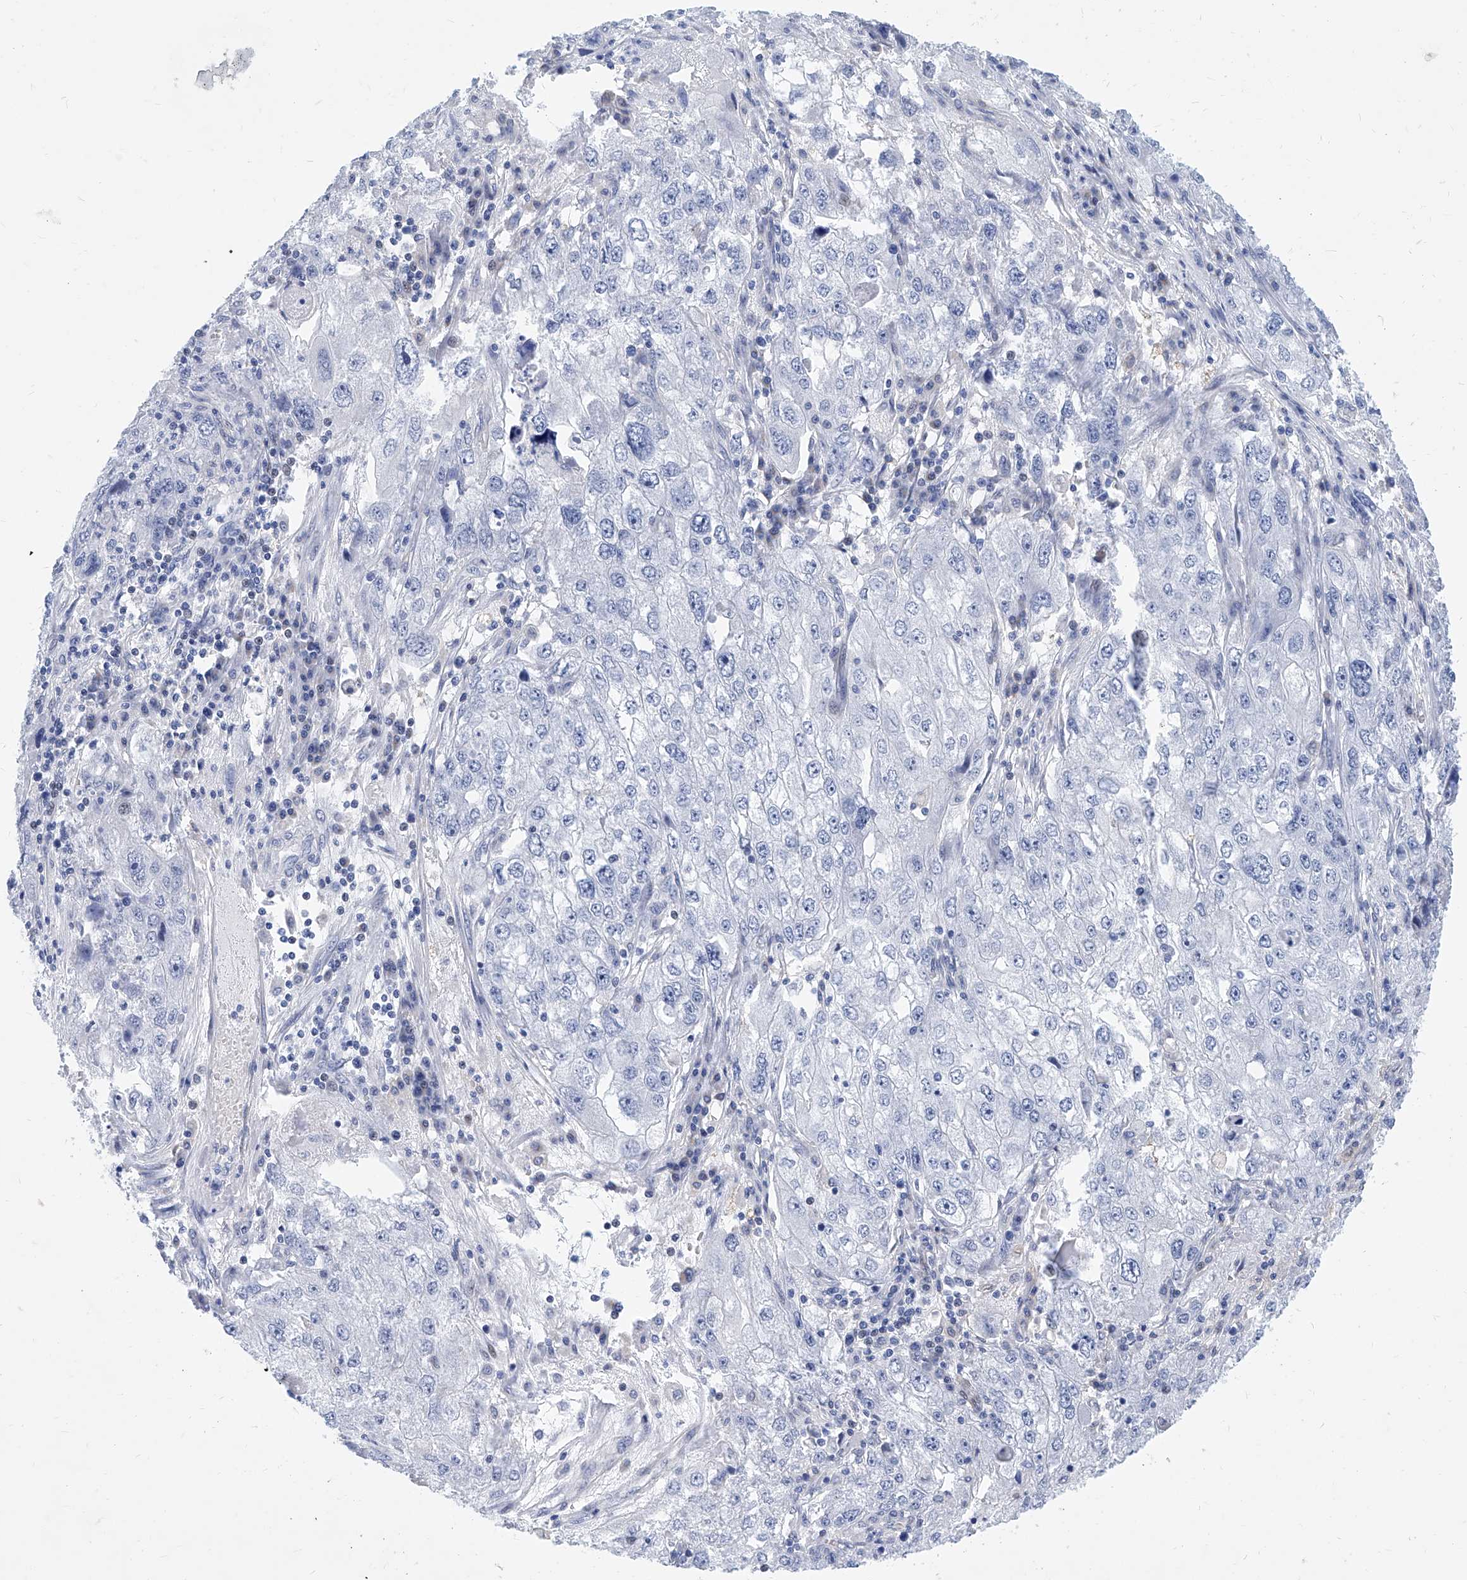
{"staining": {"intensity": "negative", "quantity": "none", "location": "none"}, "tissue": "endometrial cancer", "cell_type": "Tumor cells", "image_type": "cancer", "snomed": [{"axis": "morphology", "description": "Adenocarcinoma, NOS"}, {"axis": "topography", "description": "Endometrium"}], "caption": "High power microscopy histopathology image of an IHC micrograph of endometrial adenocarcinoma, revealing no significant expression in tumor cells.", "gene": "MX2", "patient": {"sex": "female", "age": 49}}